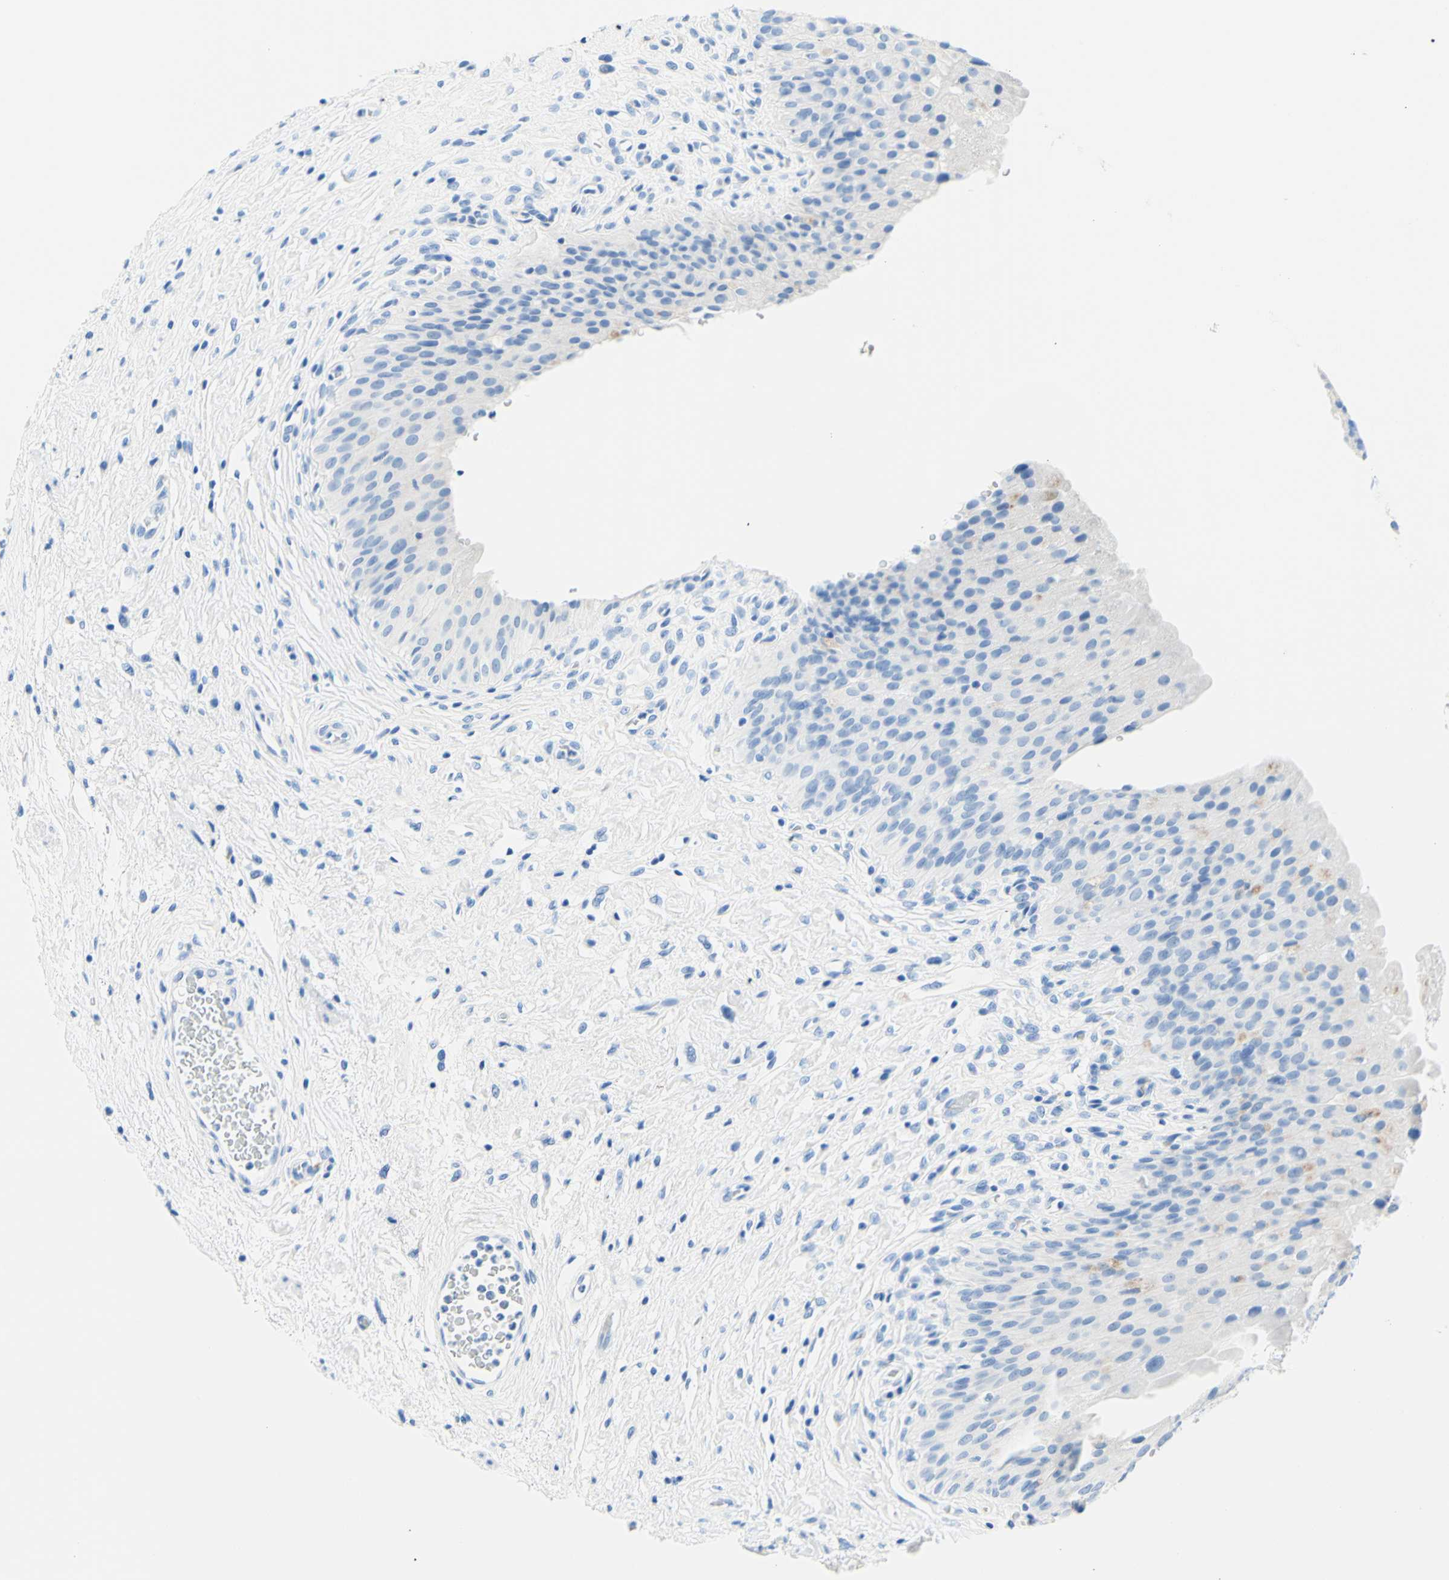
{"staining": {"intensity": "weak", "quantity": "<25%", "location": "cytoplasmic/membranous"}, "tissue": "urinary bladder", "cell_type": "Urothelial cells", "image_type": "normal", "snomed": [{"axis": "morphology", "description": "Normal tissue, NOS"}, {"axis": "morphology", "description": "Urothelial carcinoma, High grade"}, {"axis": "topography", "description": "Urinary bladder"}], "caption": "Benign urinary bladder was stained to show a protein in brown. There is no significant staining in urothelial cells. (Brightfield microscopy of DAB (3,3'-diaminobenzidine) immunohistochemistry at high magnification).", "gene": "MYH2", "patient": {"sex": "male", "age": 46}}